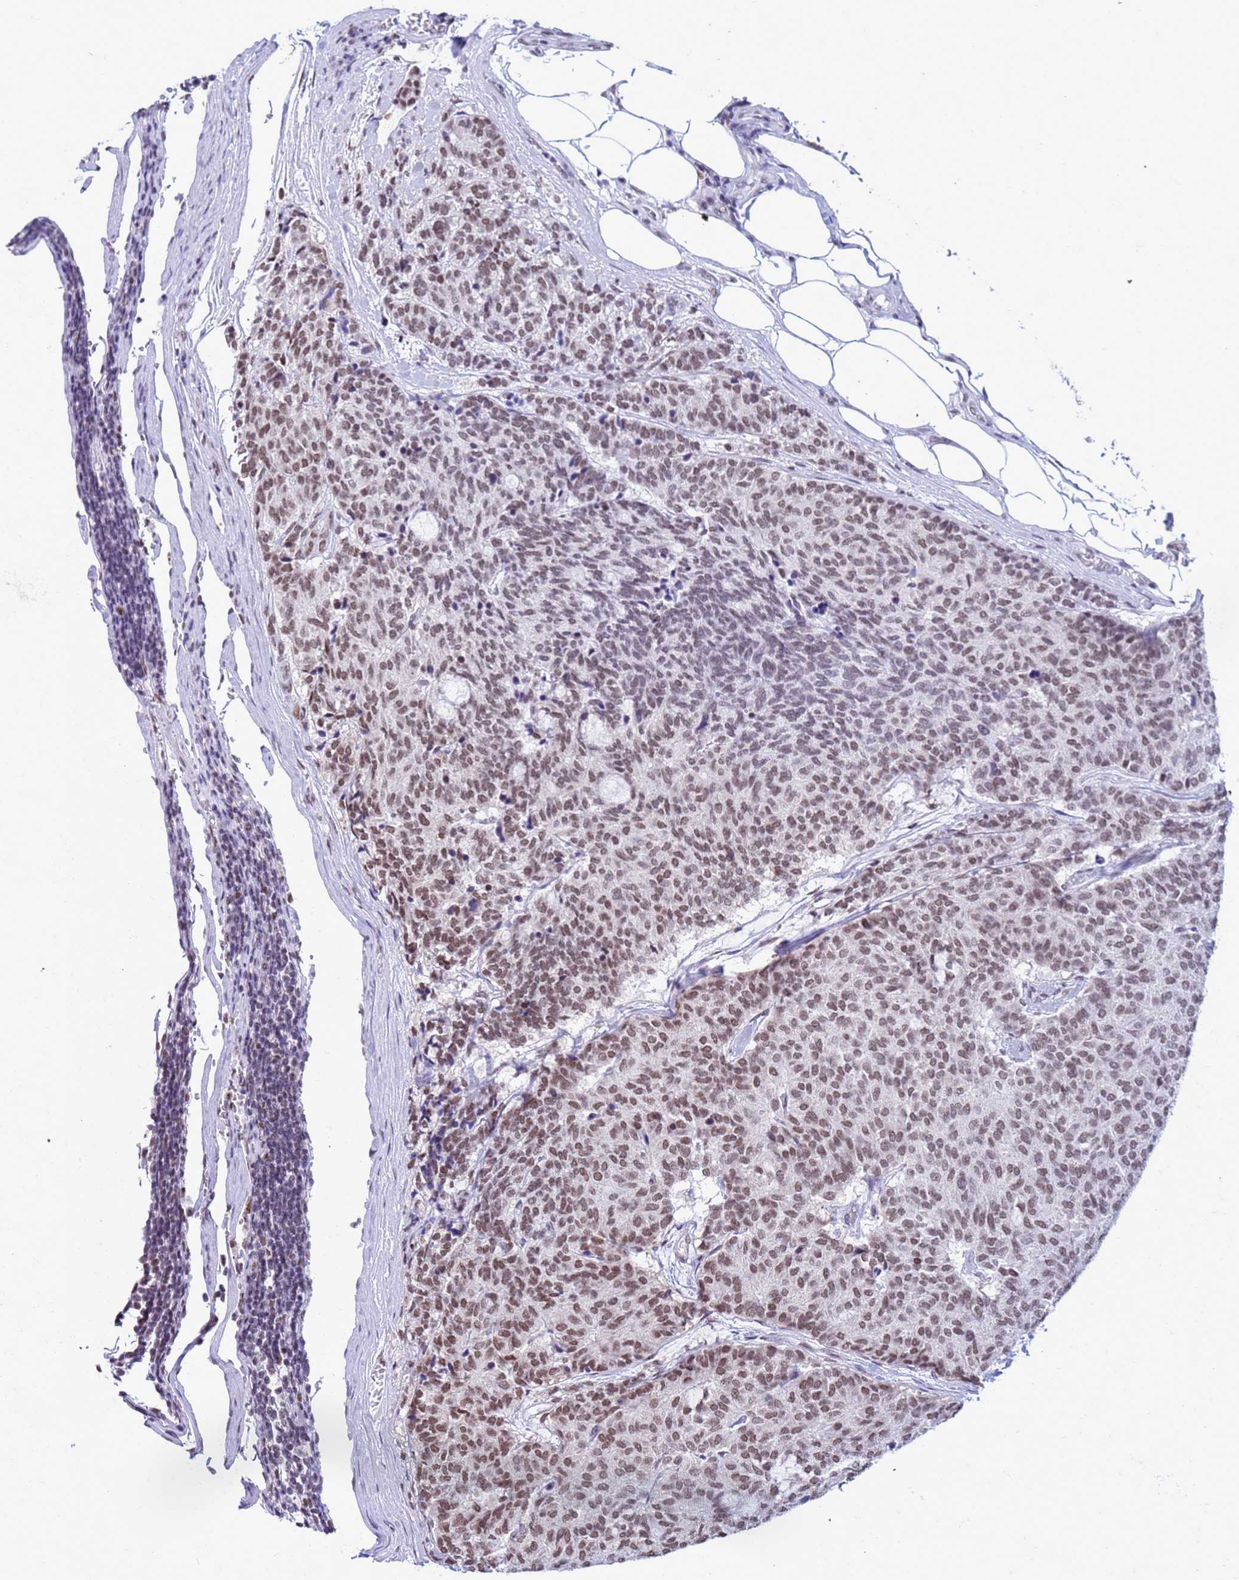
{"staining": {"intensity": "moderate", "quantity": ">75%", "location": "nuclear"}, "tissue": "carcinoid", "cell_type": "Tumor cells", "image_type": "cancer", "snomed": [{"axis": "morphology", "description": "Carcinoid, malignant, NOS"}, {"axis": "topography", "description": "Pancreas"}], "caption": "Human malignant carcinoid stained with a protein marker shows moderate staining in tumor cells.", "gene": "FAM170B", "patient": {"sex": "female", "age": 54}}